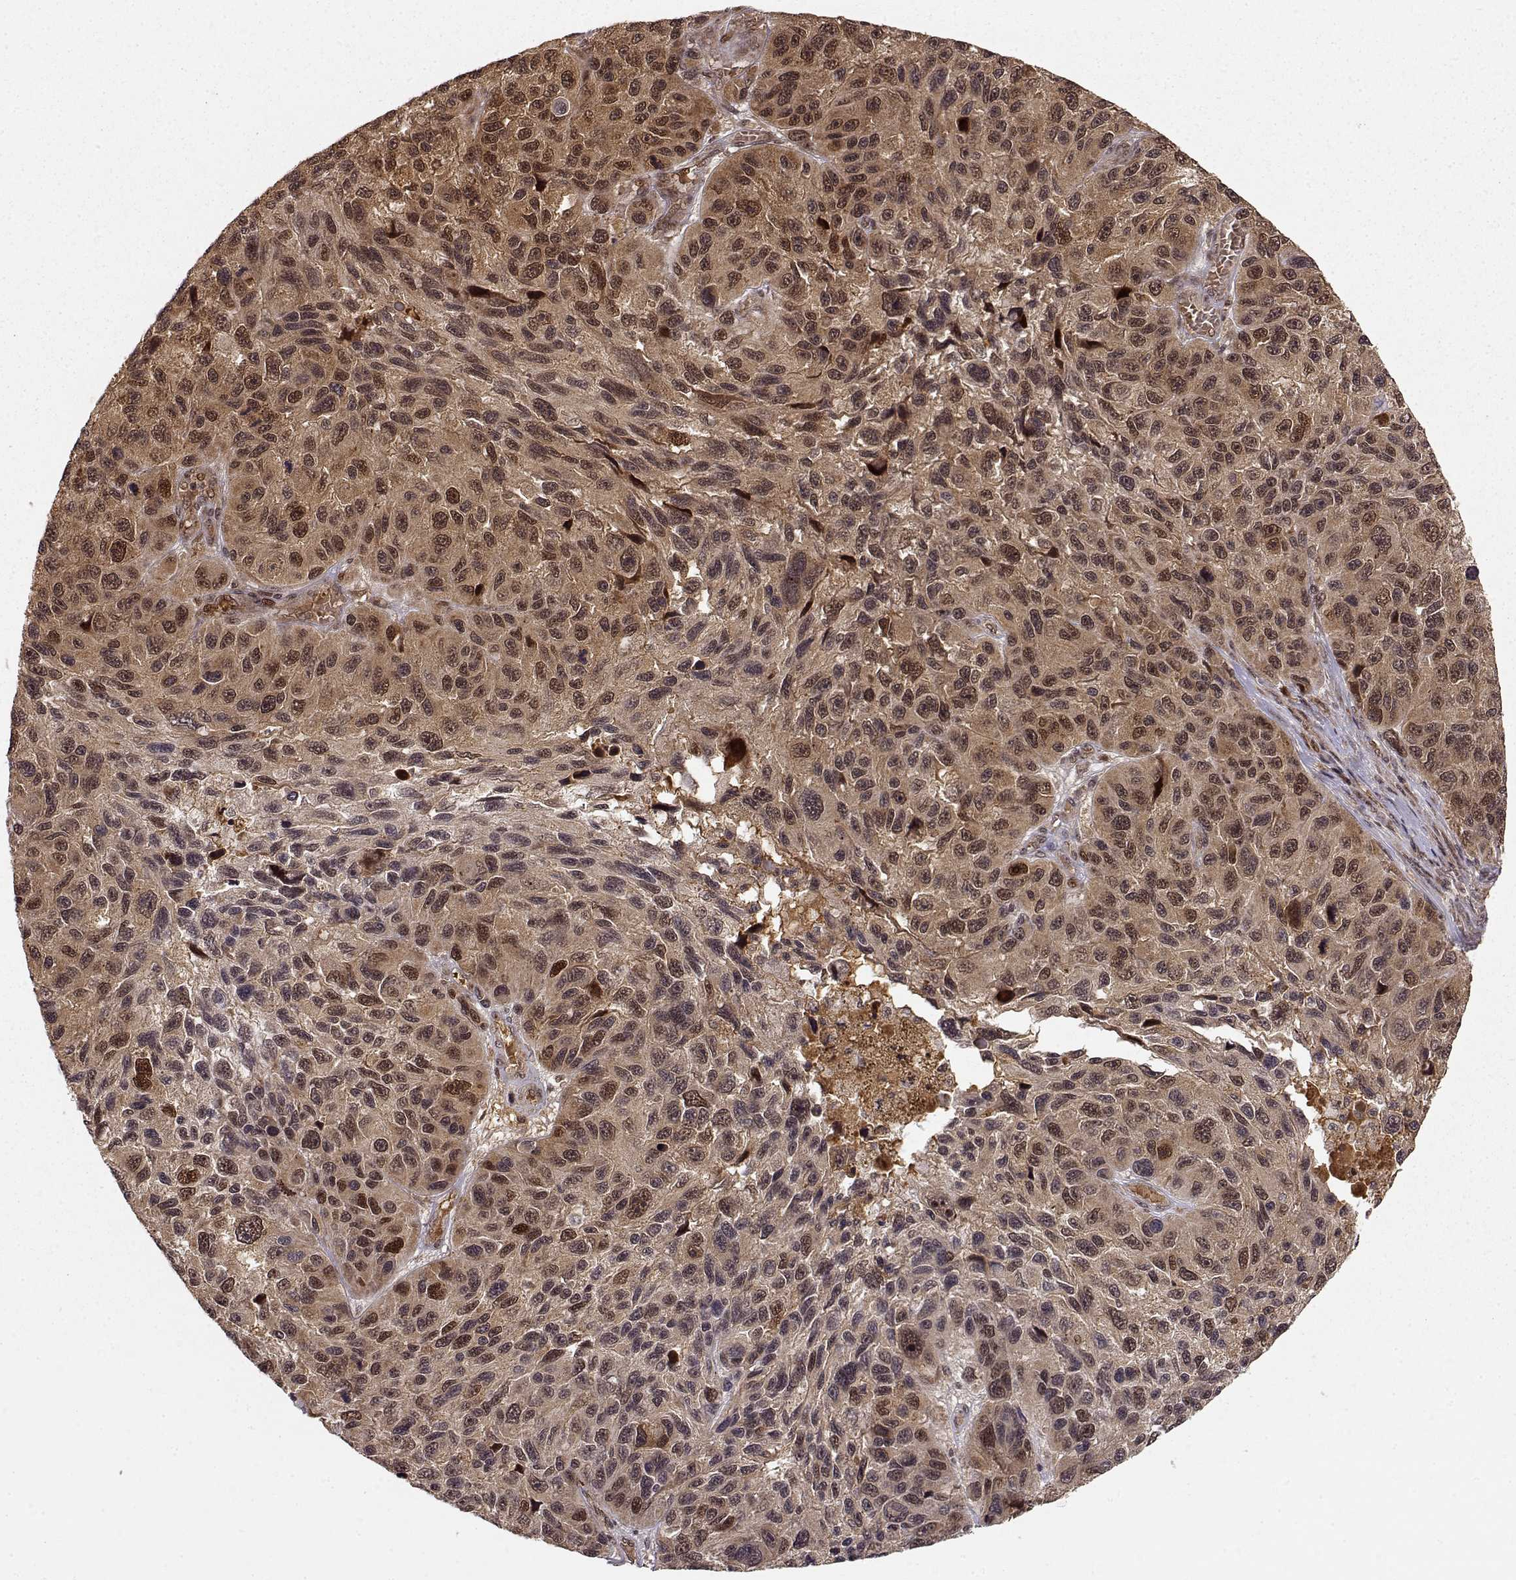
{"staining": {"intensity": "moderate", "quantity": ">75%", "location": "cytoplasmic/membranous,nuclear"}, "tissue": "melanoma", "cell_type": "Tumor cells", "image_type": "cancer", "snomed": [{"axis": "morphology", "description": "Malignant melanoma, NOS"}, {"axis": "topography", "description": "Skin"}], "caption": "IHC of human melanoma reveals medium levels of moderate cytoplasmic/membranous and nuclear positivity in approximately >75% of tumor cells.", "gene": "MAEA", "patient": {"sex": "male", "age": 53}}